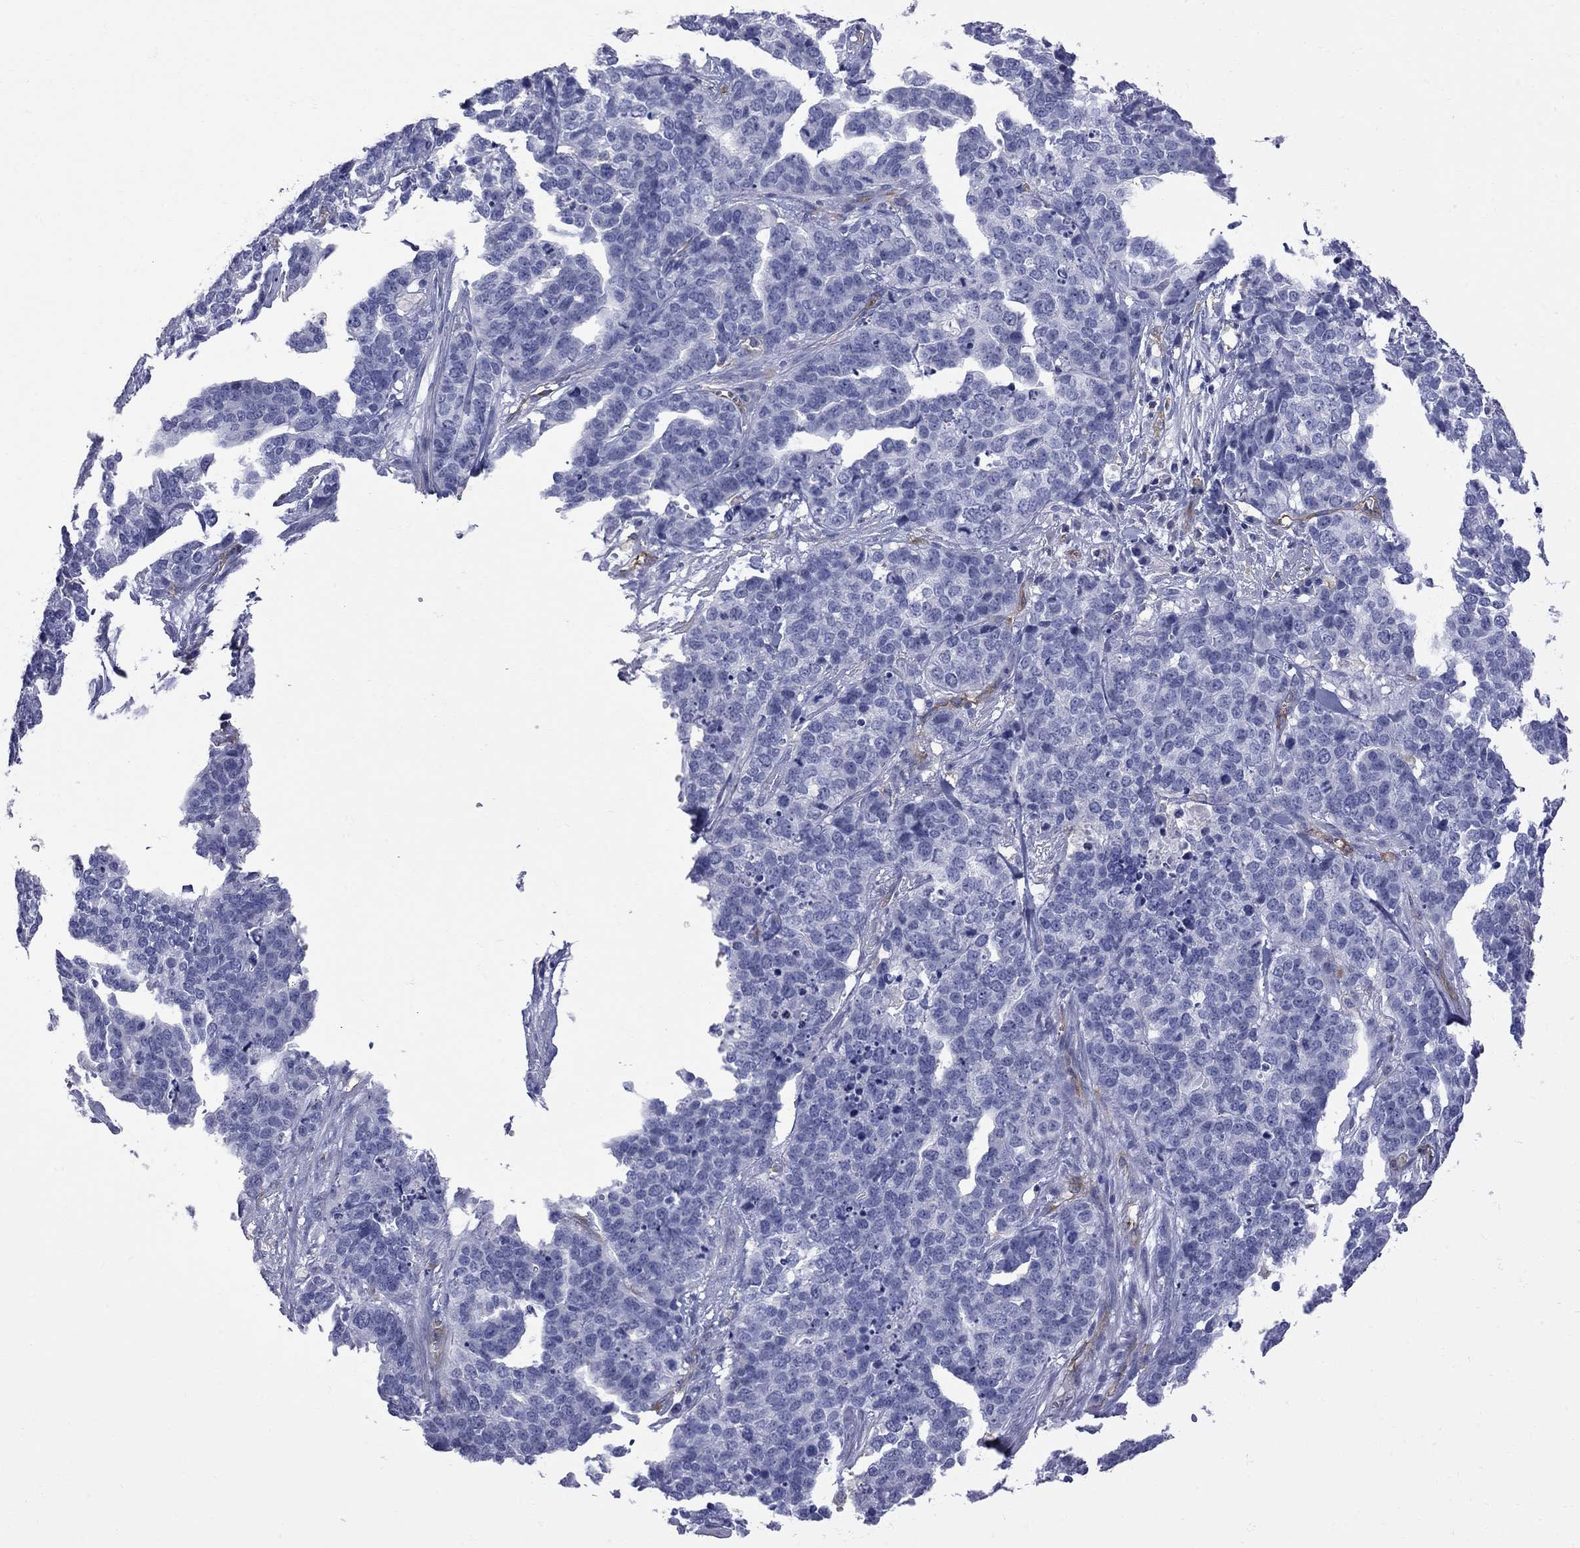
{"staining": {"intensity": "negative", "quantity": "none", "location": "none"}, "tissue": "ovarian cancer", "cell_type": "Tumor cells", "image_type": "cancer", "snomed": [{"axis": "morphology", "description": "Carcinoma, endometroid"}, {"axis": "topography", "description": "Ovary"}], "caption": "An image of human ovarian cancer (endometroid carcinoma) is negative for staining in tumor cells.", "gene": "ABI3", "patient": {"sex": "female", "age": 65}}